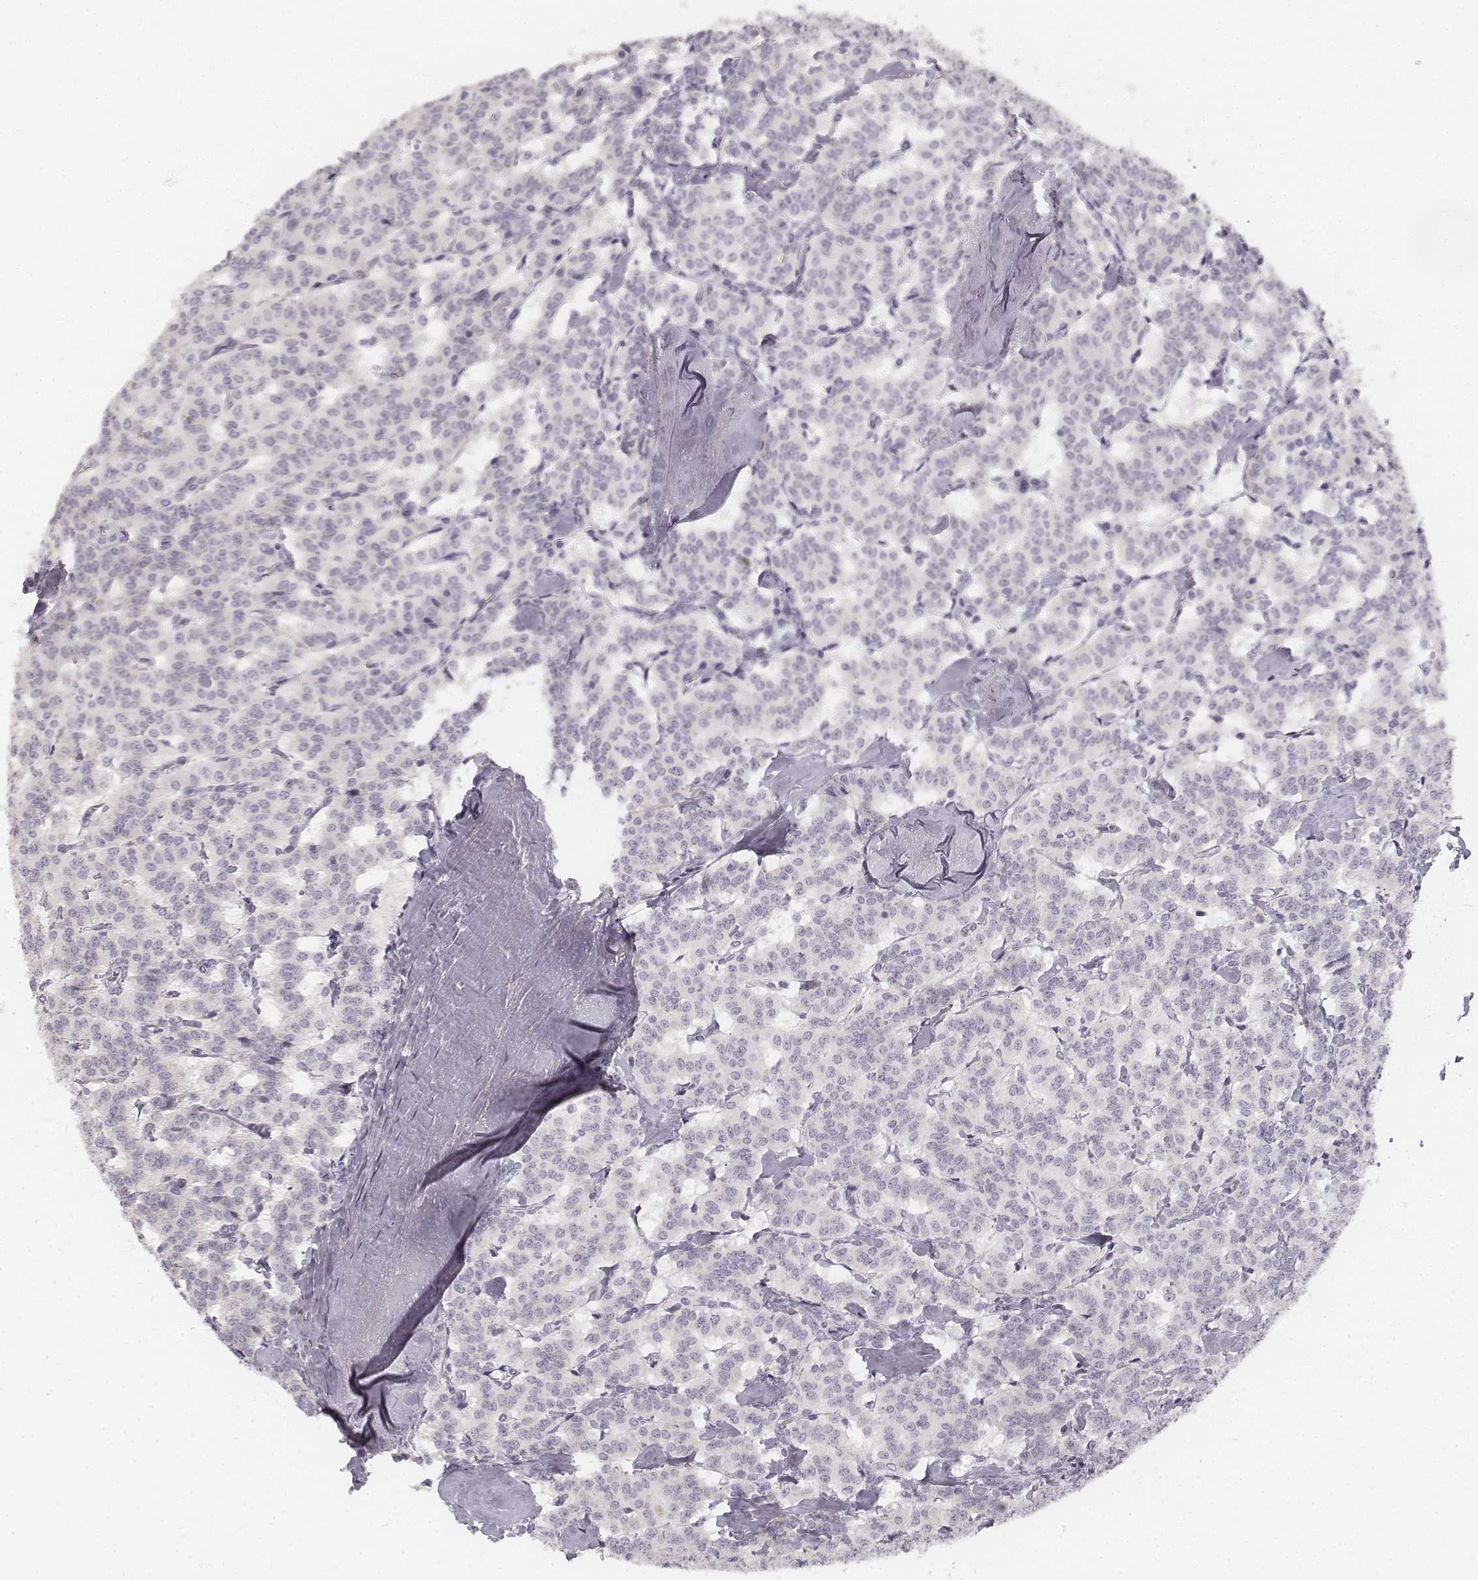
{"staining": {"intensity": "negative", "quantity": "none", "location": "none"}, "tissue": "carcinoid", "cell_type": "Tumor cells", "image_type": "cancer", "snomed": [{"axis": "morphology", "description": "Carcinoid, malignant, NOS"}, {"axis": "topography", "description": "Lung"}], "caption": "Immunohistochemistry of carcinoid (malignant) demonstrates no staining in tumor cells.", "gene": "DSG4", "patient": {"sex": "female", "age": 46}}